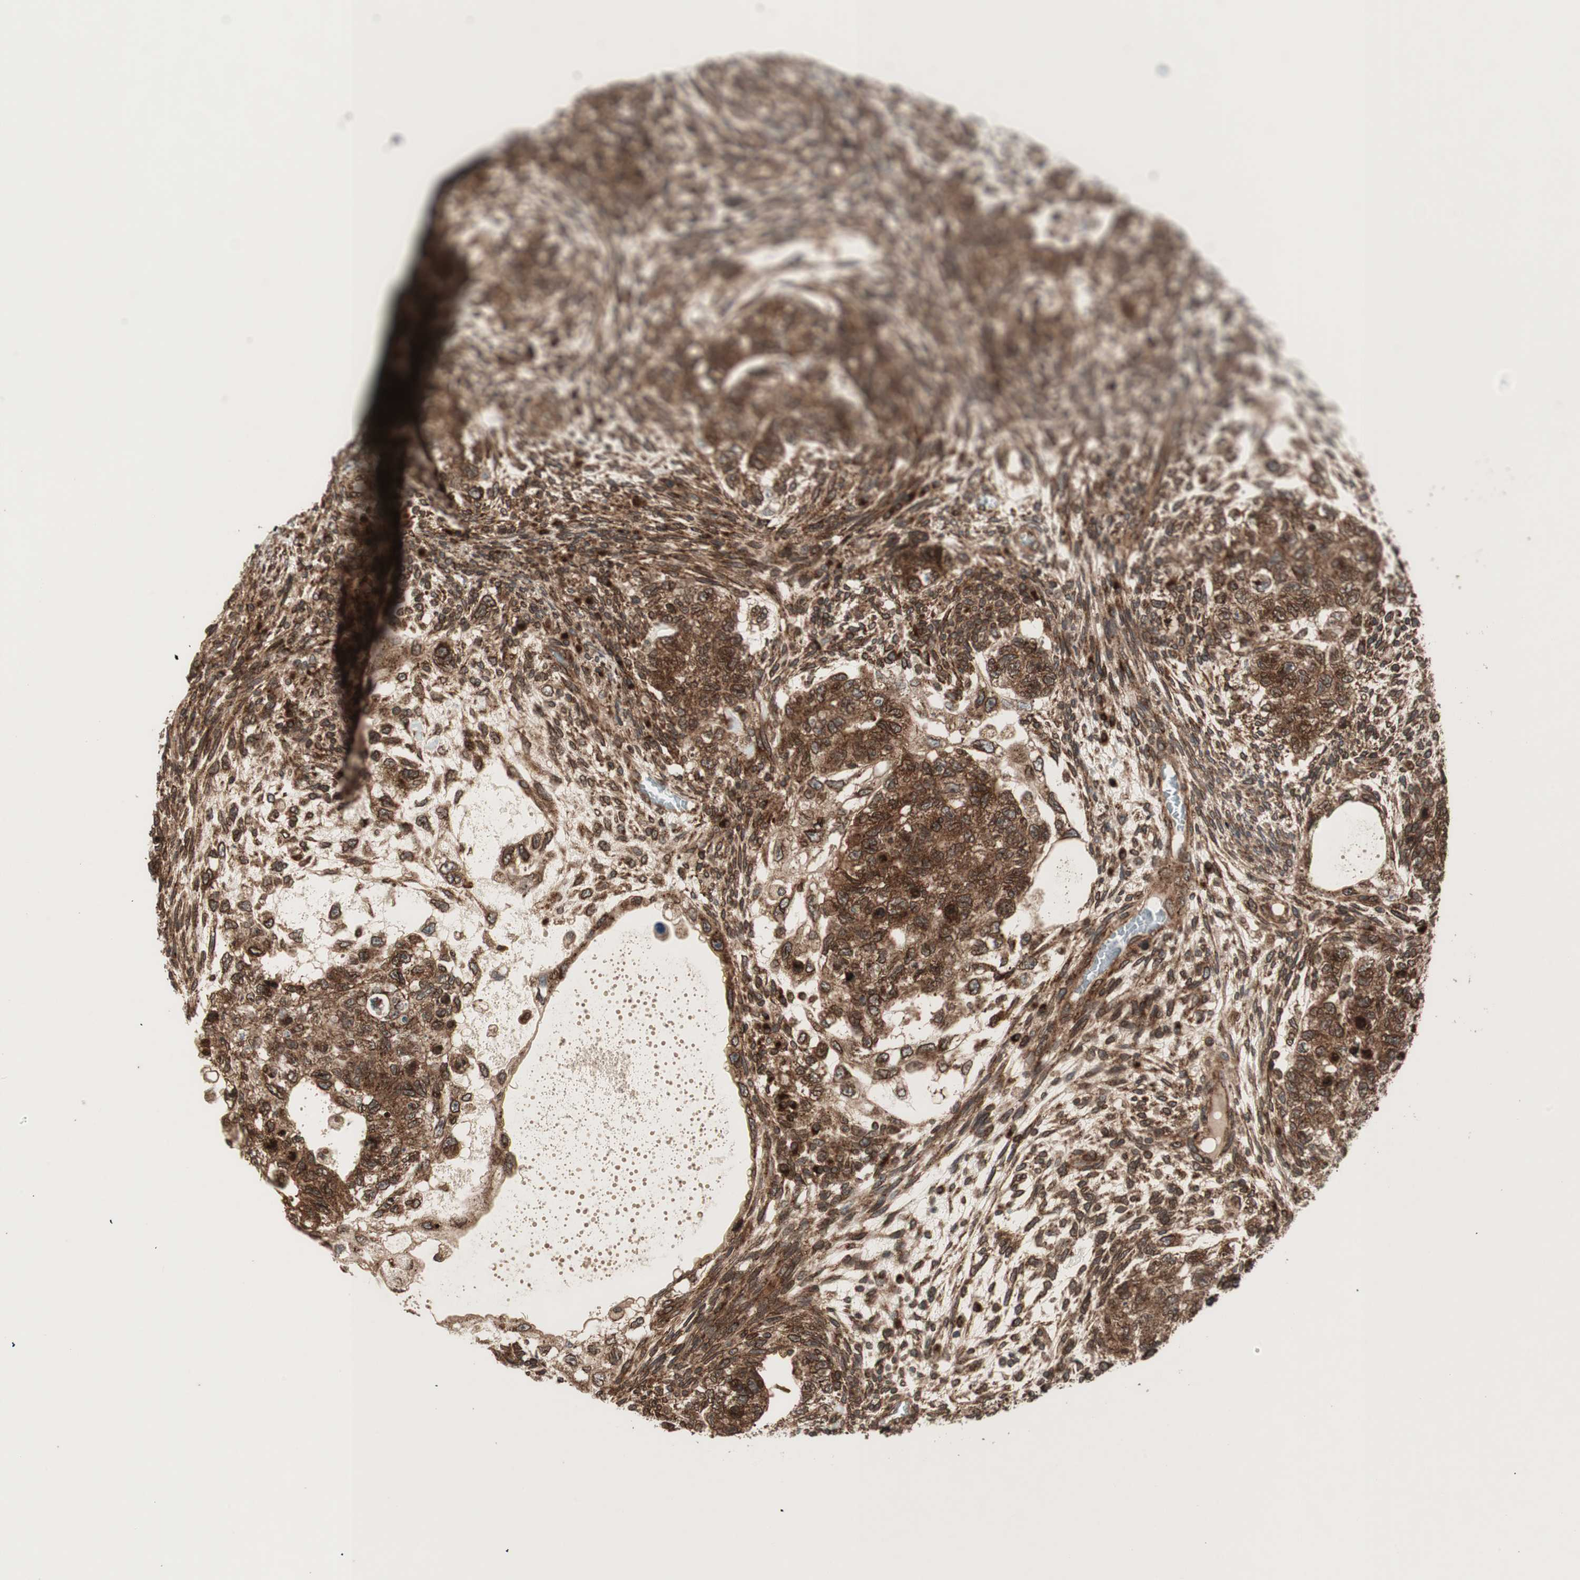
{"staining": {"intensity": "strong", "quantity": ">75%", "location": "cytoplasmic/membranous,nuclear"}, "tissue": "testis cancer", "cell_type": "Tumor cells", "image_type": "cancer", "snomed": [{"axis": "morphology", "description": "Normal tissue, NOS"}, {"axis": "morphology", "description": "Carcinoma, Embryonal, NOS"}, {"axis": "topography", "description": "Testis"}], "caption": "This histopathology image shows testis embryonal carcinoma stained with IHC to label a protein in brown. The cytoplasmic/membranous and nuclear of tumor cells show strong positivity for the protein. Nuclei are counter-stained blue.", "gene": "NUP62", "patient": {"sex": "male", "age": 36}}